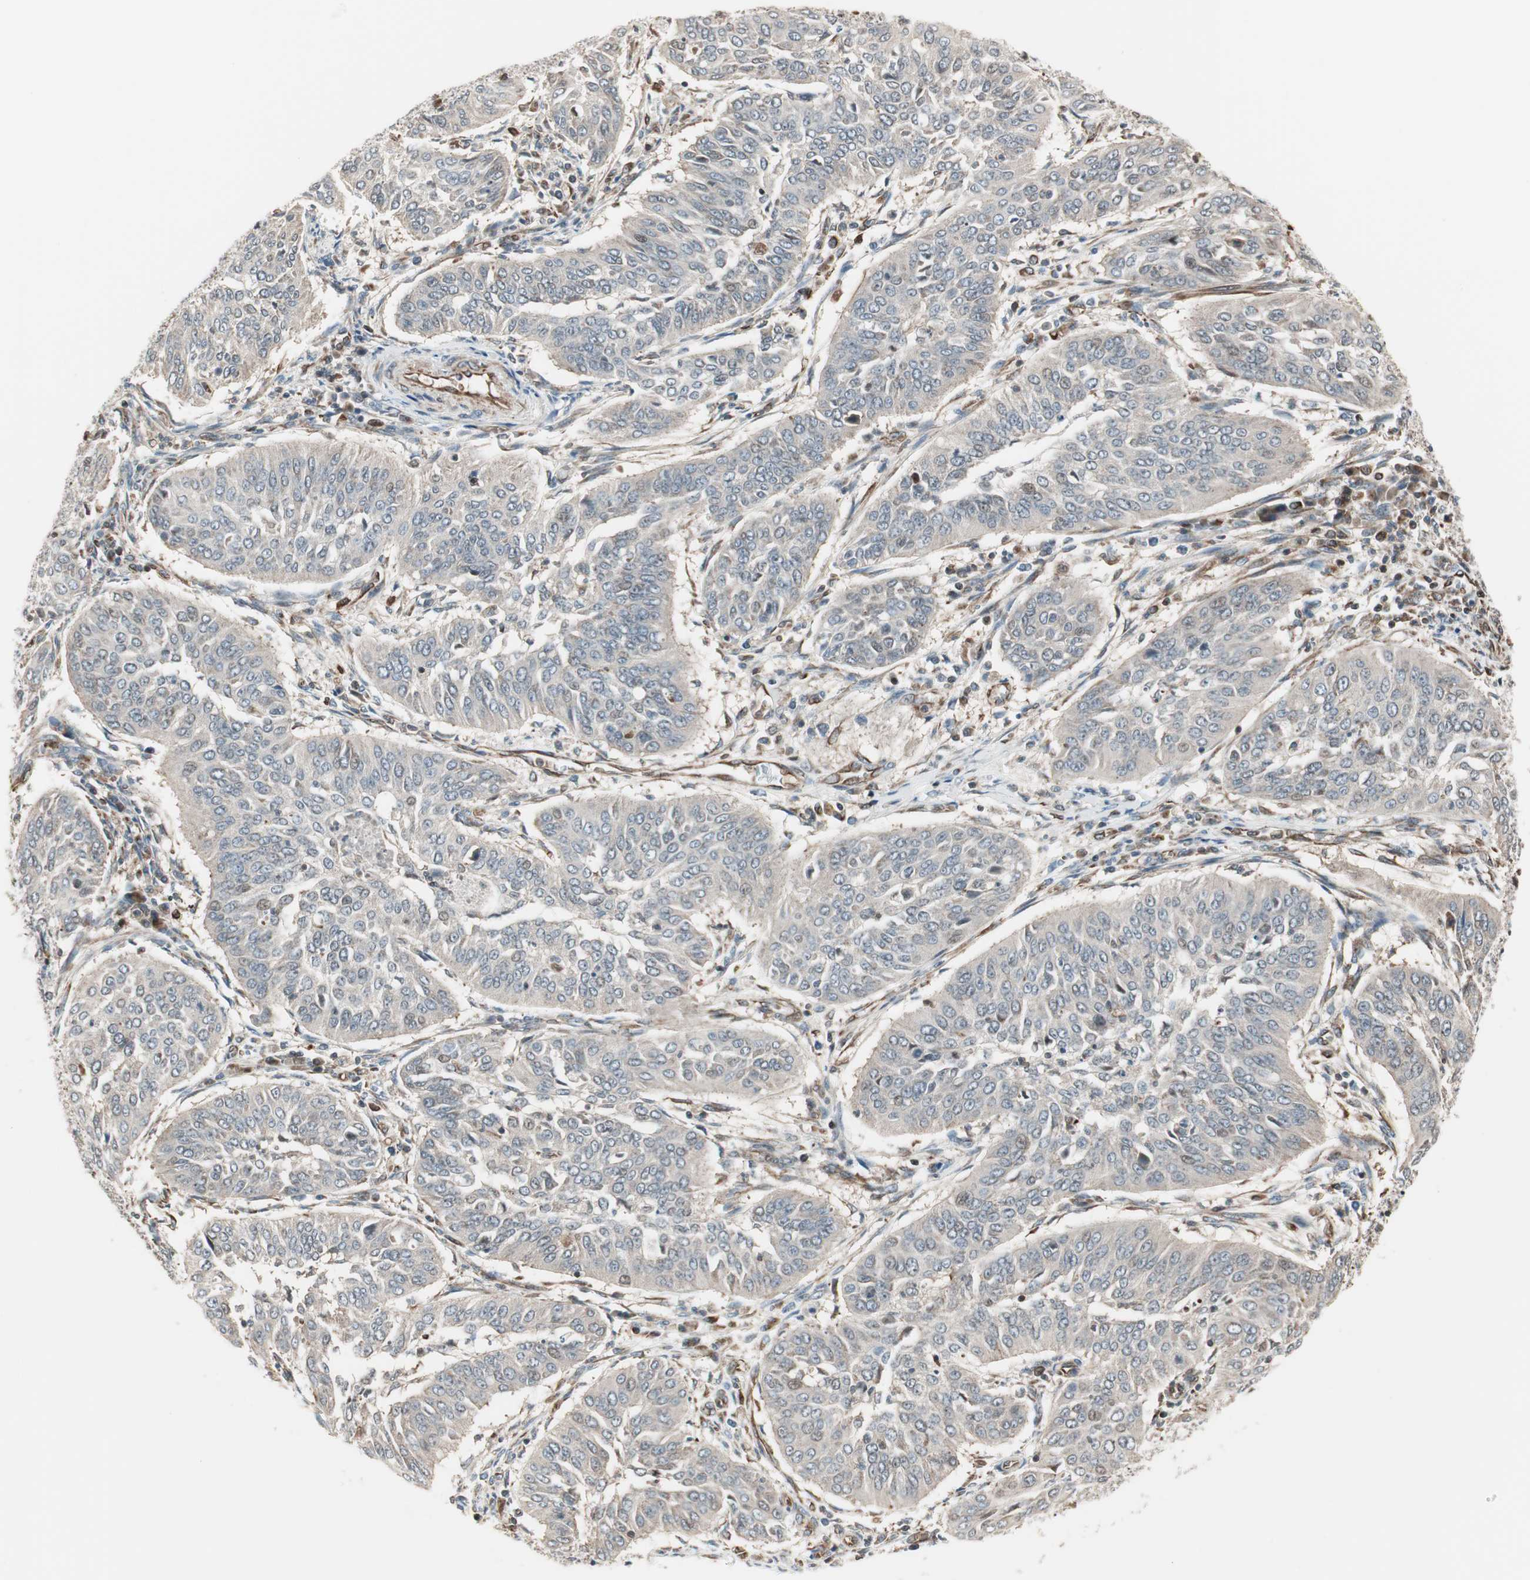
{"staining": {"intensity": "negative", "quantity": "none", "location": "none"}, "tissue": "cervical cancer", "cell_type": "Tumor cells", "image_type": "cancer", "snomed": [{"axis": "morphology", "description": "Normal tissue, NOS"}, {"axis": "morphology", "description": "Squamous cell carcinoma, NOS"}, {"axis": "topography", "description": "Cervix"}], "caption": "Human cervical squamous cell carcinoma stained for a protein using immunohistochemistry exhibits no staining in tumor cells.", "gene": "MAD2L2", "patient": {"sex": "female", "age": 39}}